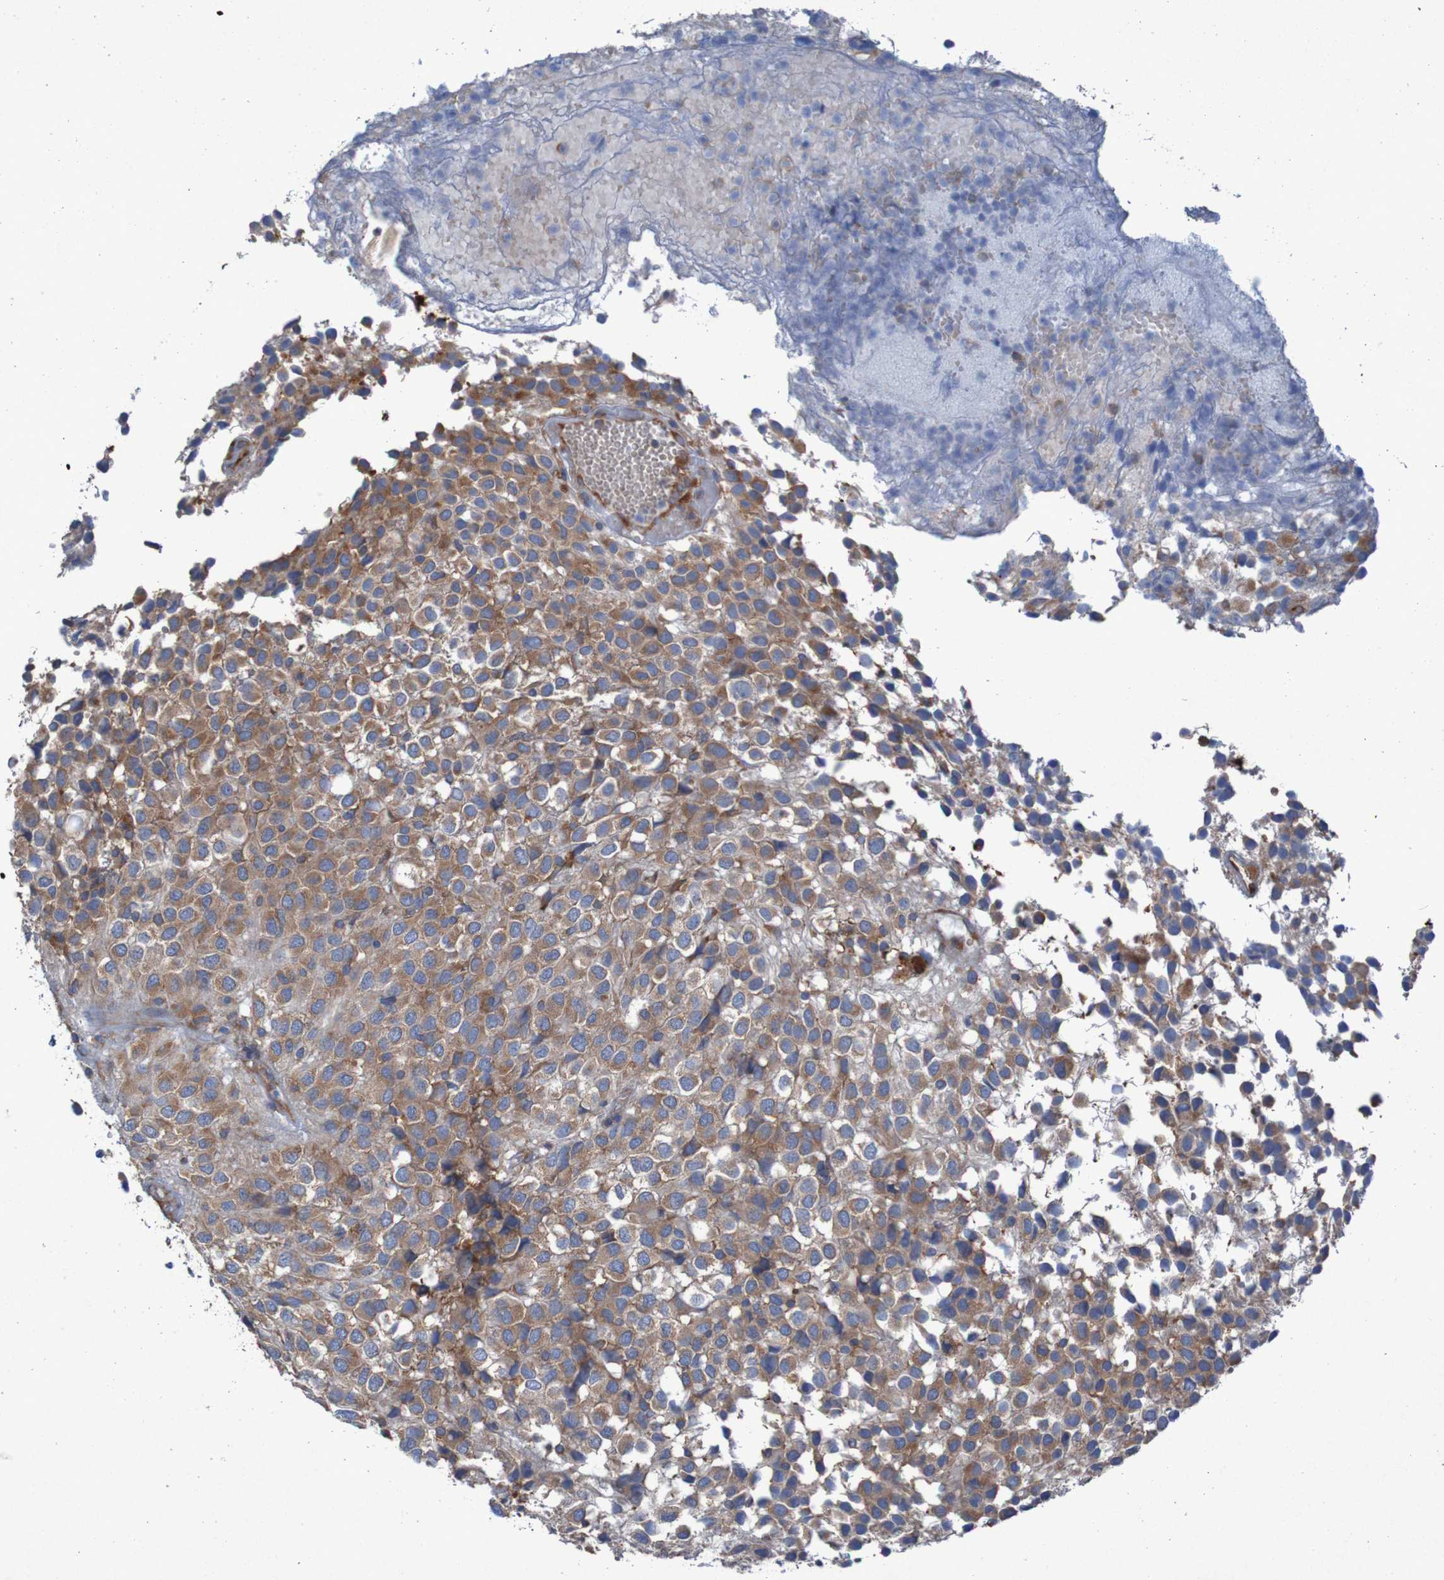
{"staining": {"intensity": "moderate", "quantity": ">75%", "location": "cytoplasmic/membranous"}, "tissue": "glioma", "cell_type": "Tumor cells", "image_type": "cancer", "snomed": [{"axis": "morphology", "description": "Glioma, malignant, High grade"}, {"axis": "topography", "description": "Brain"}], "caption": "Glioma was stained to show a protein in brown. There is medium levels of moderate cytoplasmic/membranous expression in approximately >75% of tumor cells. (DAB (3,3'-diaminobenzidine) IHC, brown staining for protein, blue staining for nuclei).", "gene": "RPL10", "patient": {"sex": "male", "age": 32}}